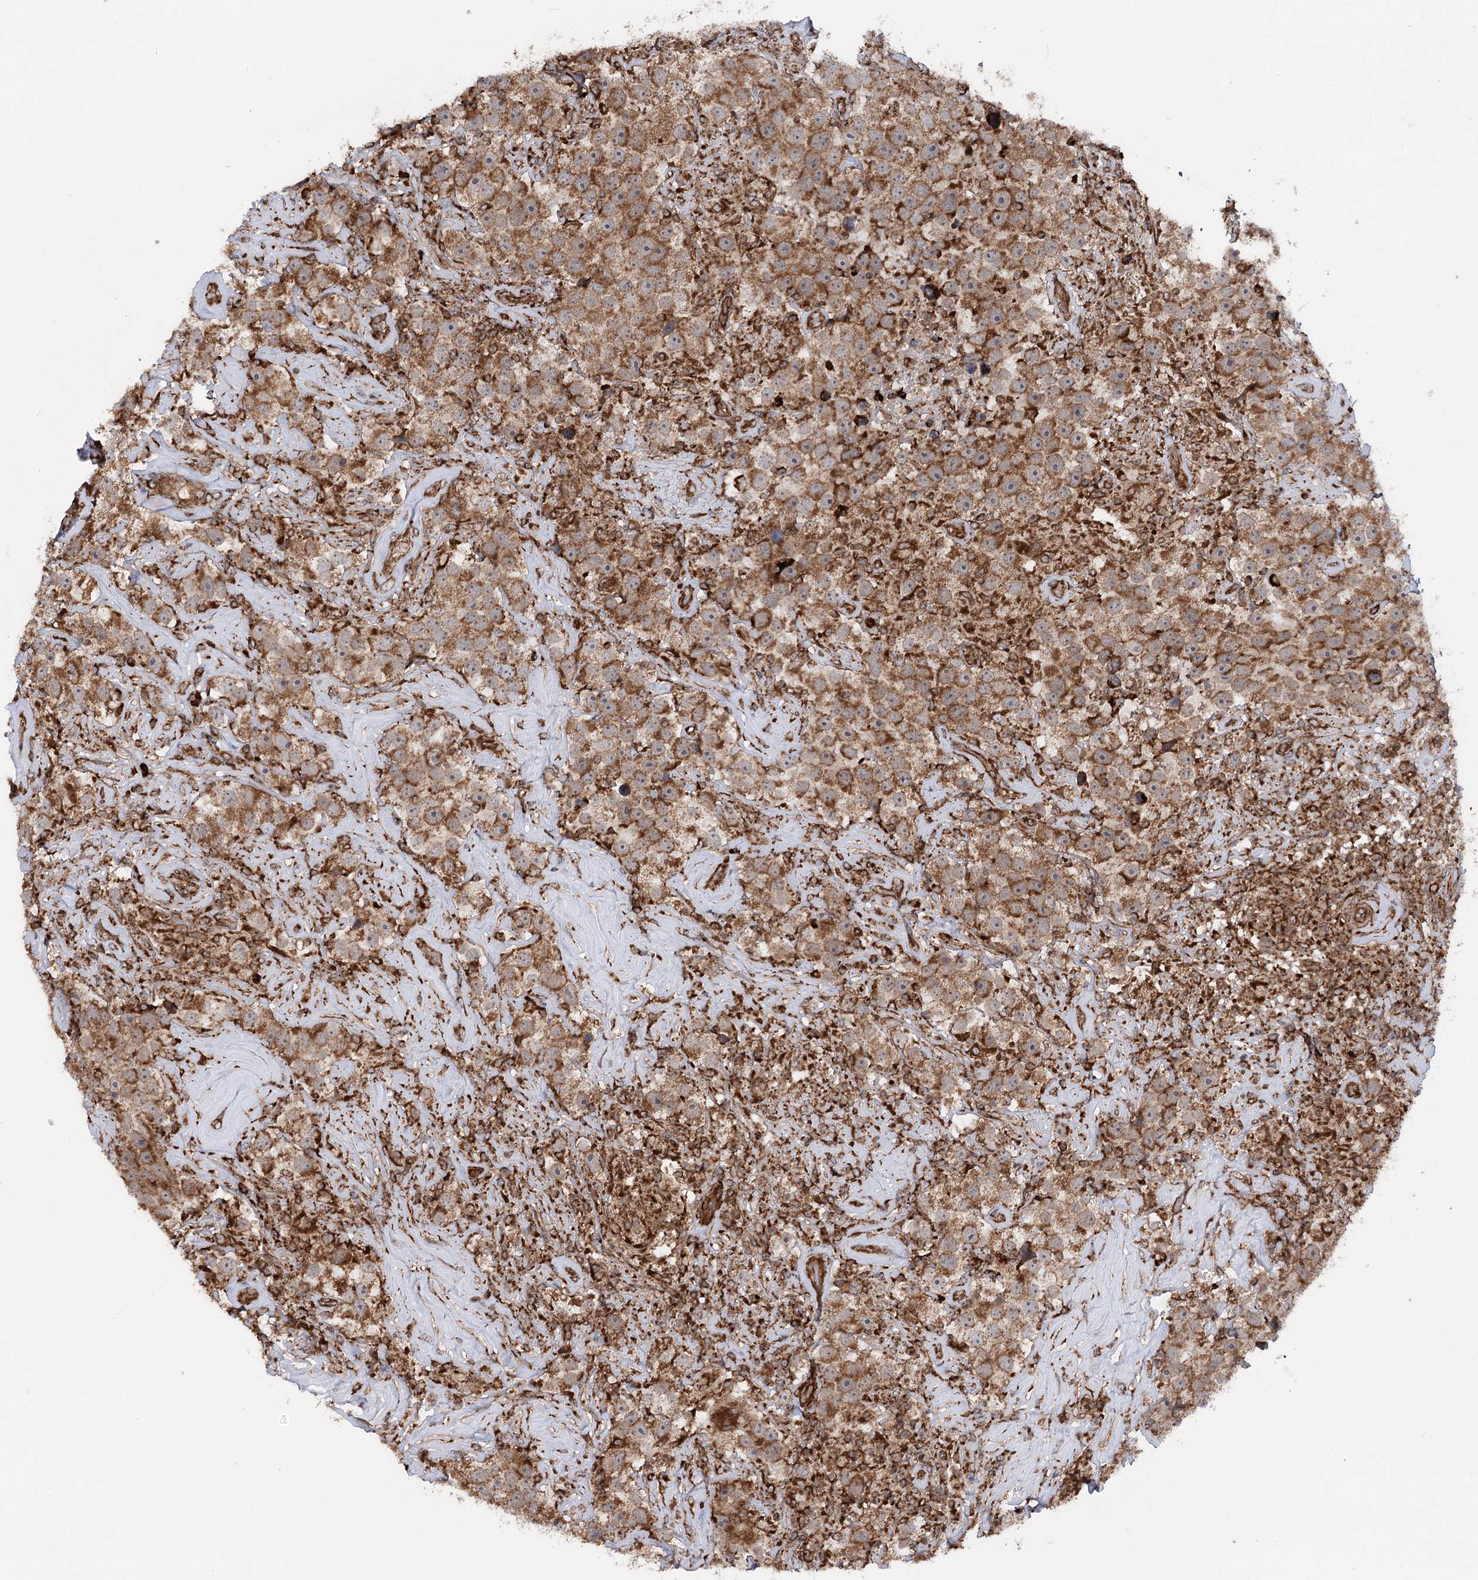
{"staining": {"intensity": "moderate", "quantity": ">75%", "location": "cytoplasmic/membranous"}, "tissue": "testis cancer", "cell_type": "Tumor cells", "image_type": "cancer", "snomed": [{"axis": "morphology", "description": "Seminoma, NOS"}, {"axis": "topography", "description": "Testis"}], "caption": "Human testis seminoma stained with a protein marker exhibits moderate staining in tumor cells.", "gene": "FGFR1OP2", "patient": {"sex": "male", "age": 49}}